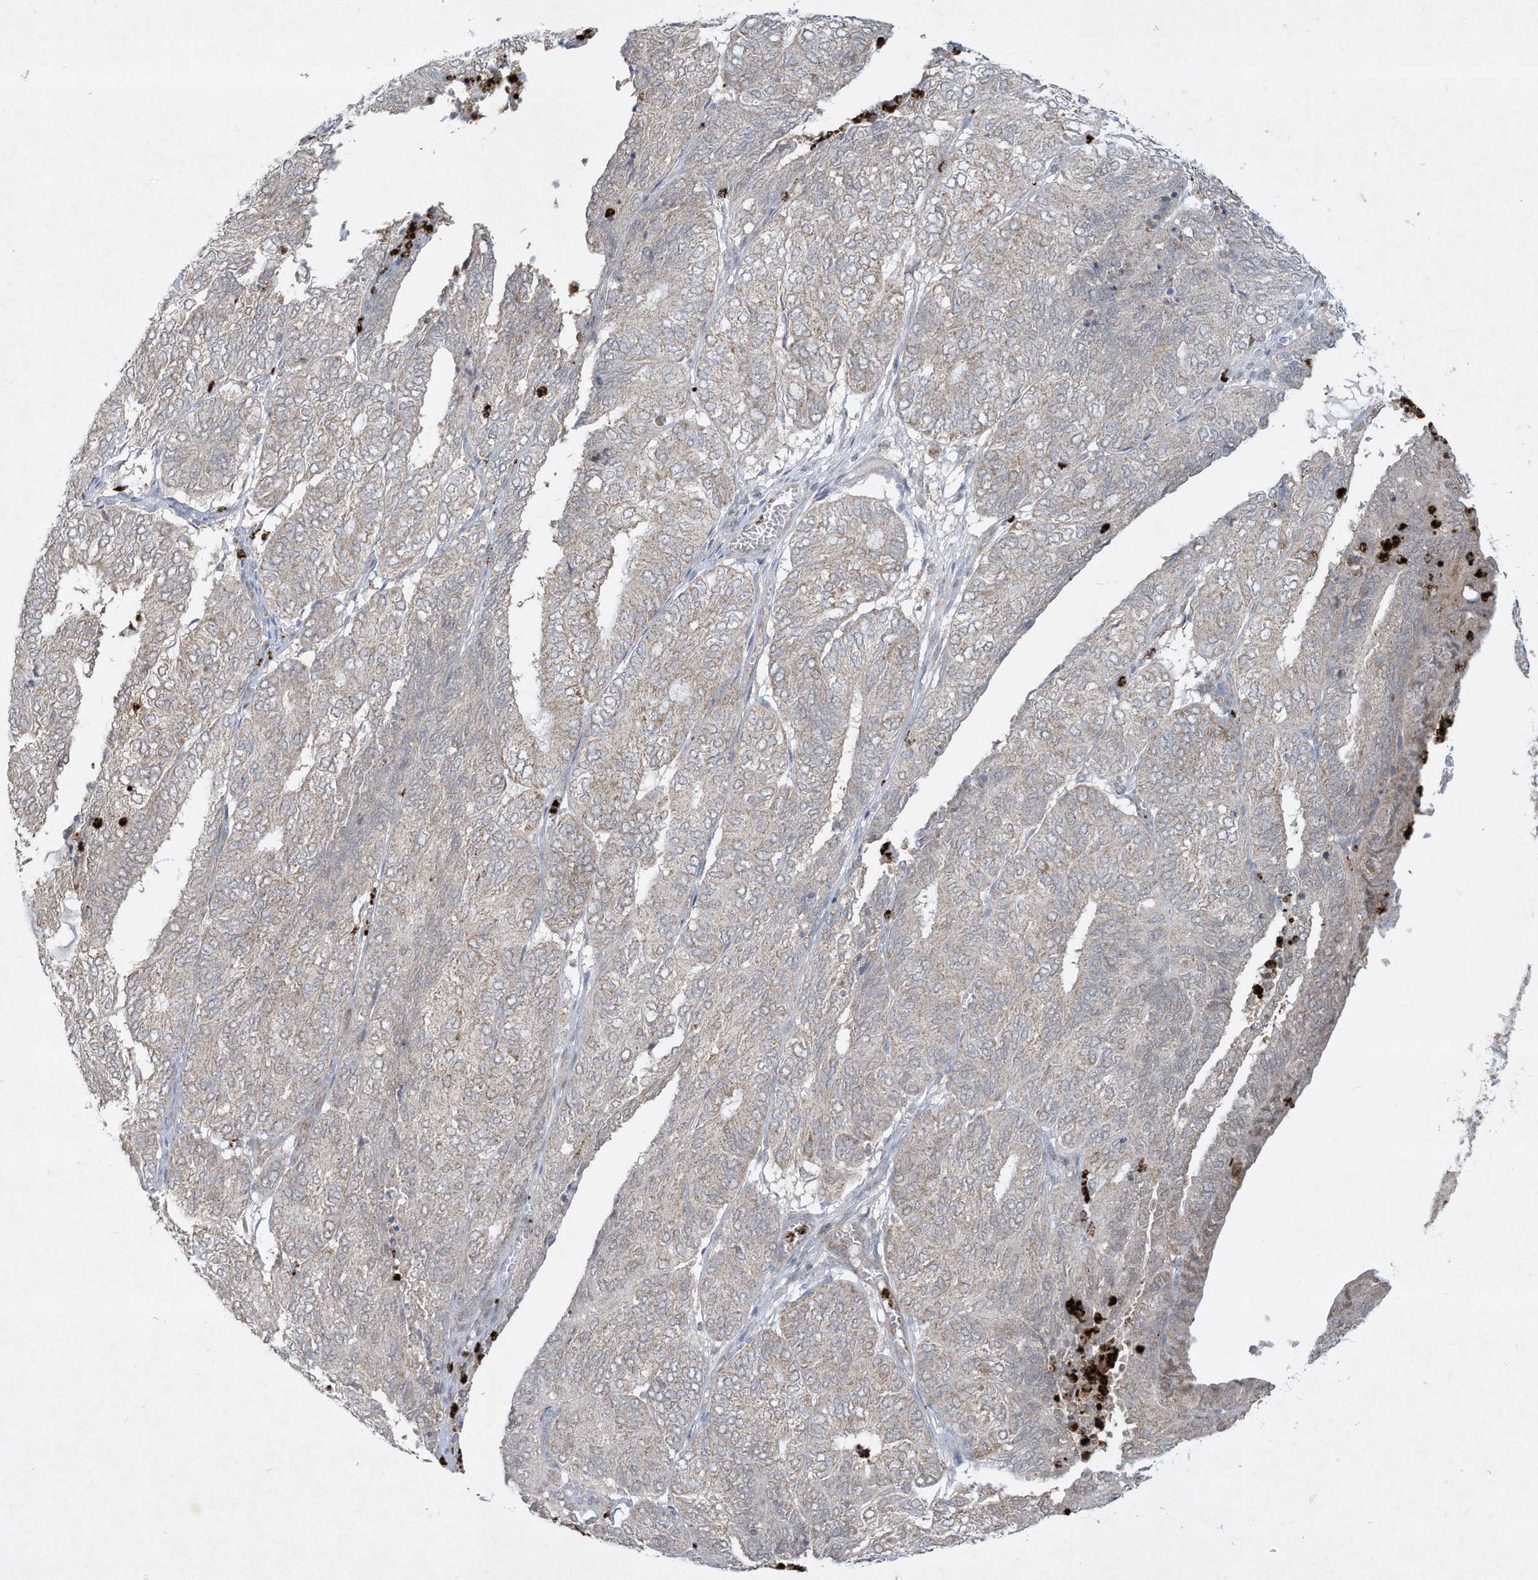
{"staining": {"intensity": "weak", "quantity": "25%-75%", "location": "cytoplasmic/membranous"}, "tissue": "endometrial cancer", "cell_type": "Tumor cells", "image_type": "cancer", "snomed": [{"axis": "morphology", "description": "Adenocarcinoma, NOS"}, {"axis": "topography", "description": "Uterus"}], "caption": "This micrograph reveals immunohistochemistry (IHC) staining of endometrial adenocarcinoma, with low weak cytoplasmic/membranous expression in approximately 25%-75% of tumor cells.", "gene": "CHRNA4", "patient": {"sex": "female", "age": 60}}